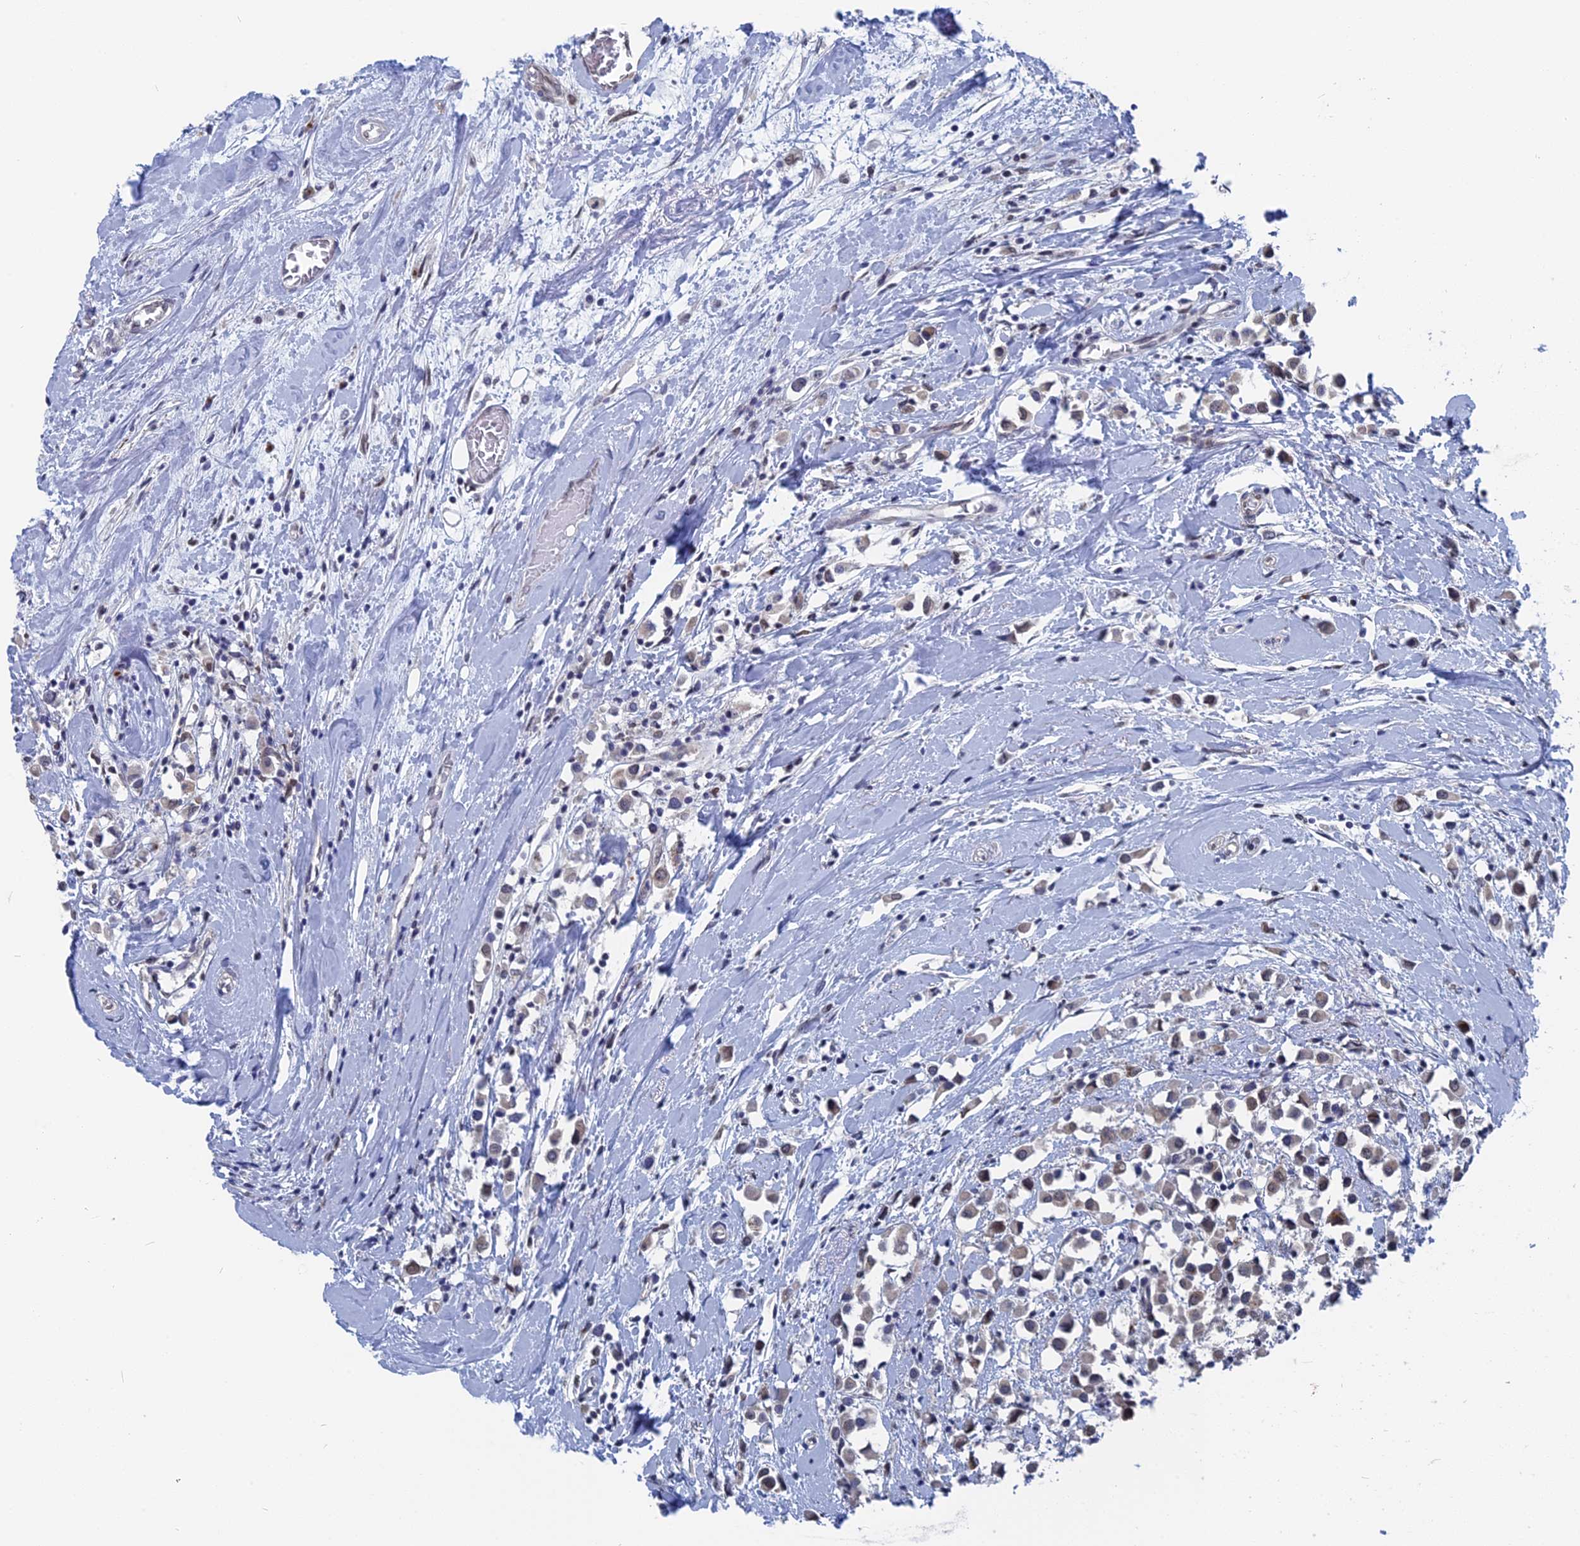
{"staining": {"intensity": "weak", "quantity": "<25%", "location": "nuclear"}, "tissue": "breast cancer", "cell_type": "Tumor cells", "image_type": "cancer", "snomed": [{"axis": "morphology", "description": "Duct carcinoma"}, {"axis": "topography", "description": "Breast"}], "caption": "Tumor cells are negative for brown protein staining in breast cancer (intraductal carcinoma).", "gene": "MTRF1", "patient": {"sex": "female", "age": 61}}